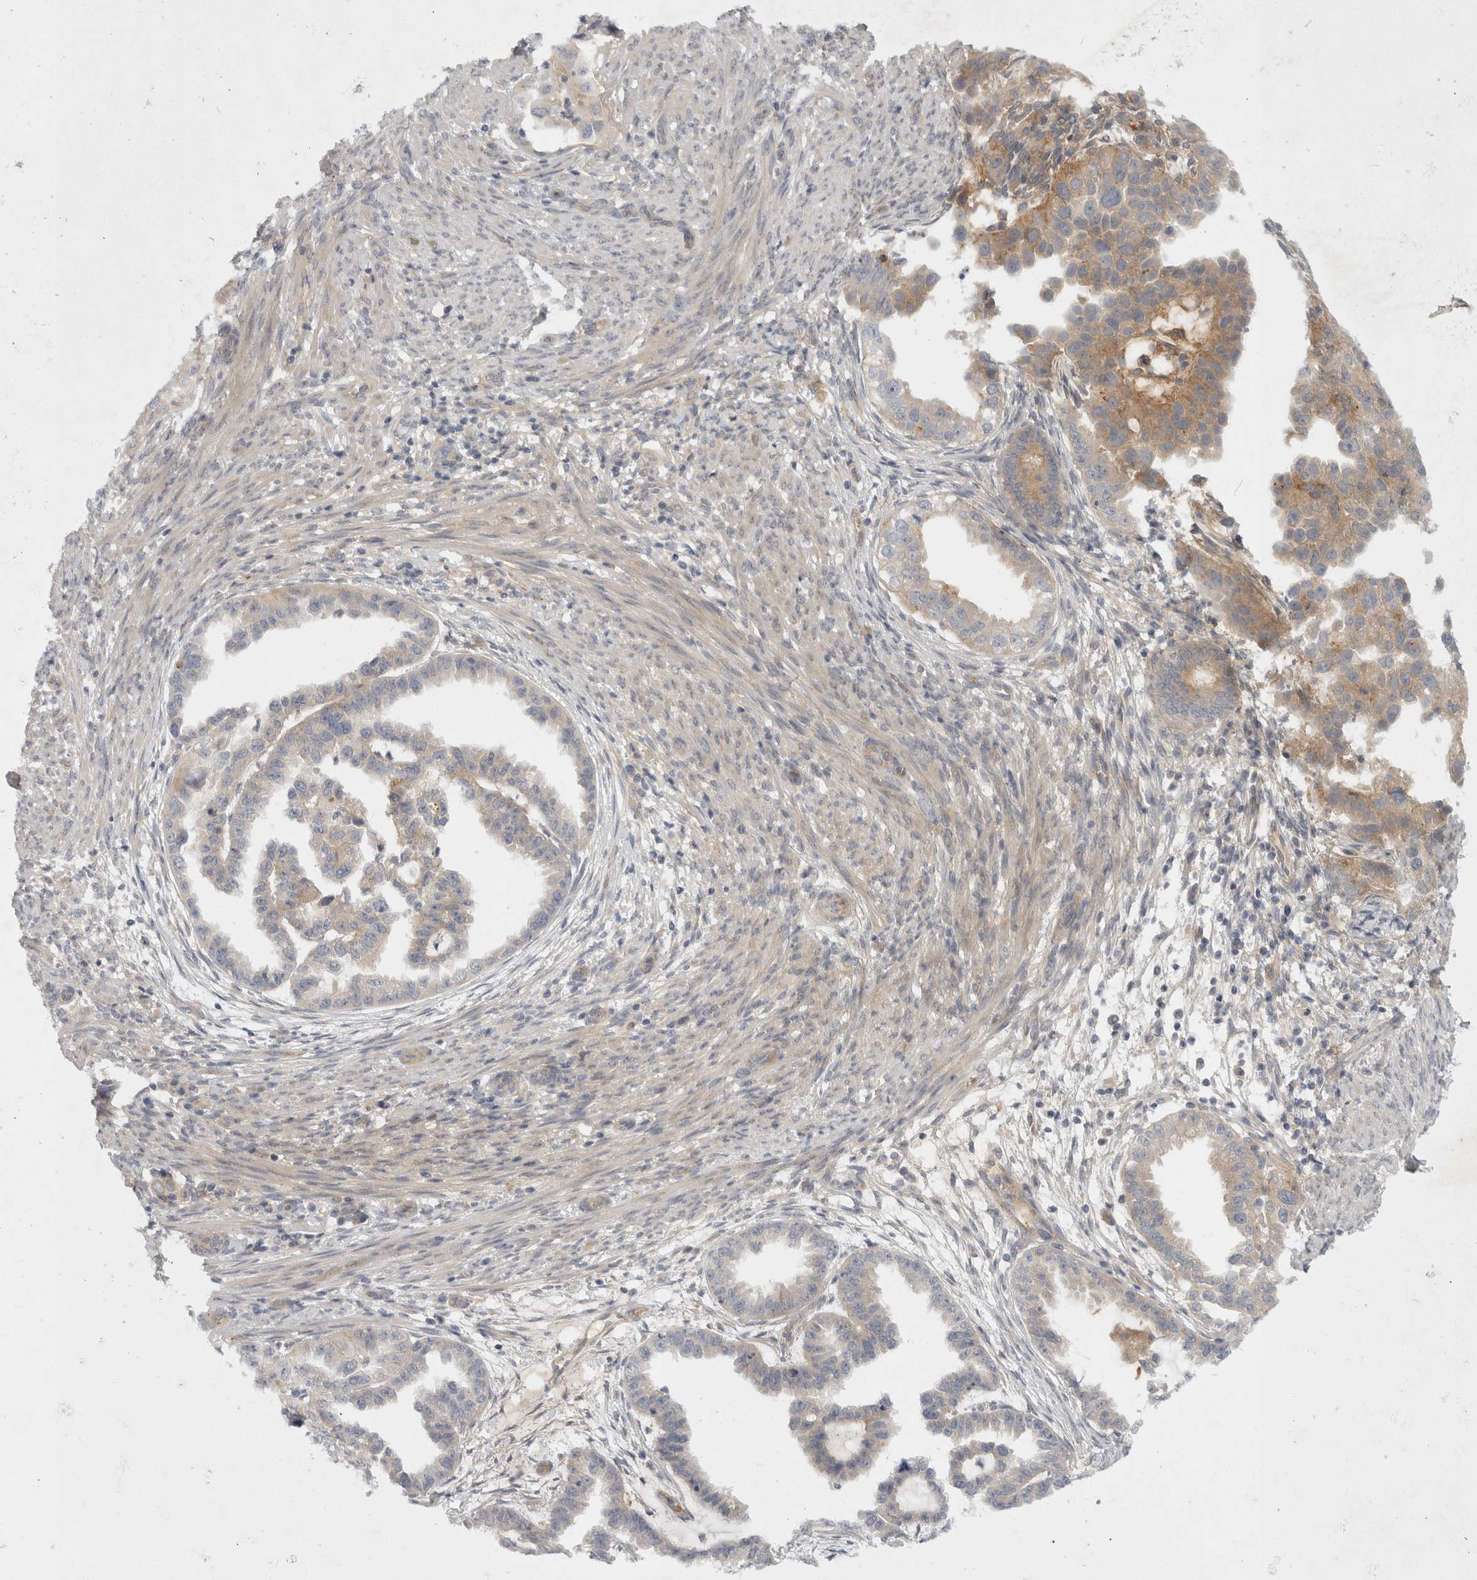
{"staining": {"intensity": "moderate", "quantity": "<25%", "location": "cytoplasmic/membranous"}, "tissue": "endometrial cancer", "cell_type": "Tumor cells", "image_type": "cancer", "snomed": [{"axis": "morphology", "description": "Adenocarcinoma, NOS"}, {"axis": "topography", "description": "Endometrium"}], "caption": "A histopathology image of endometrial adenocarcinoma stained for a protein reveals moderate cytoplasmic/membranous brown staining in tumor cells.", "gene": "TOM1L2", "patient": {"sex": "female", "age": 85}}